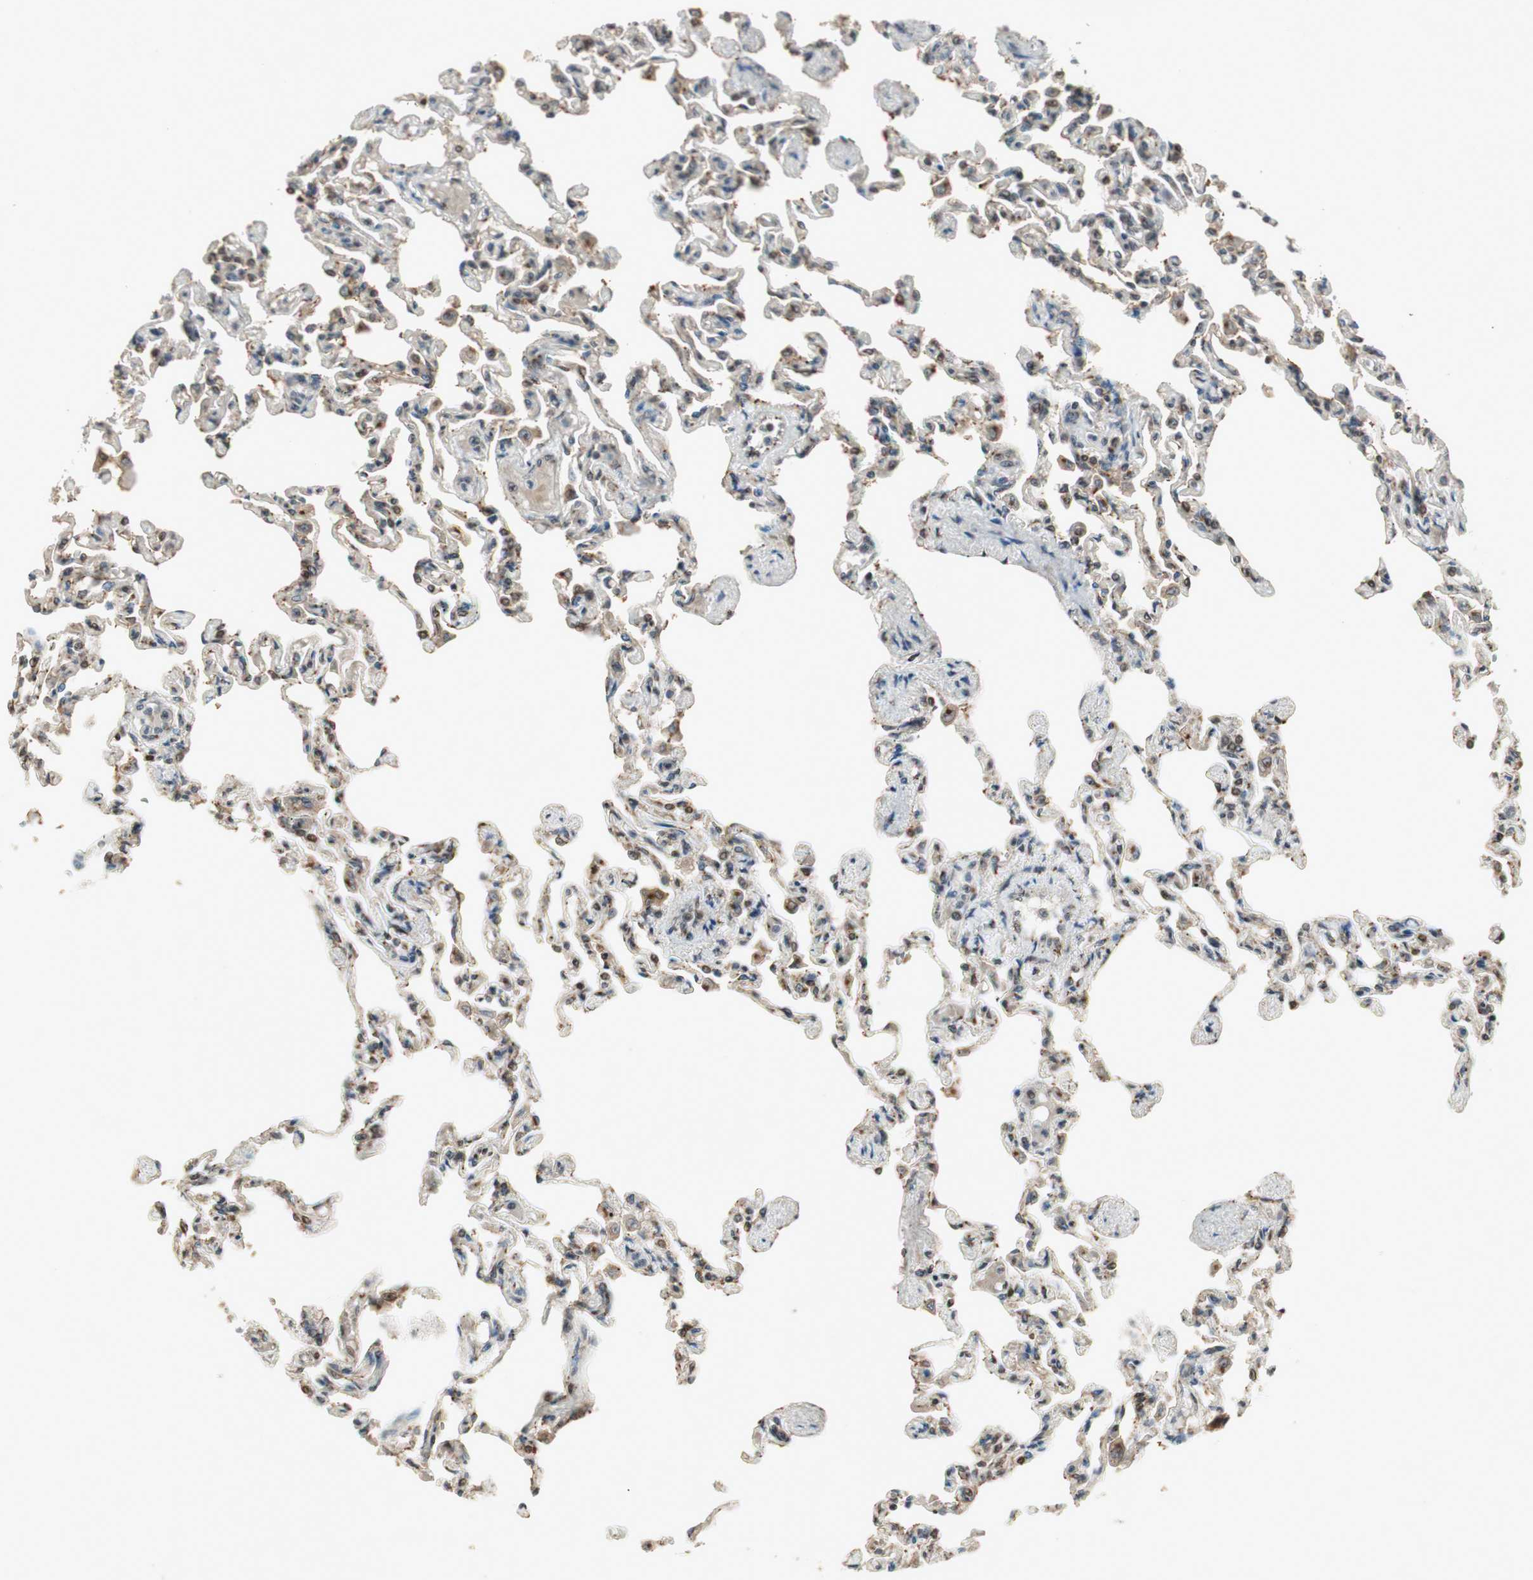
{"staining": {"intensity": "moderate", "quantity": ">75%", "location": "cytoplasmic/membranous"}, "tissue": "lung", "cell_type": "Alveolar cells", "image_type": "normal", "snomed": [{"axis": "morphology", "description": "Normal tissue, NOS"}, {"axis": "topography", "description": "Lung"}], "caption": "Lung stained with a brown dye exhibits moderate cytoplasmic/membranous positive positivity in approximately >75% of alveolar cells.", "gene": "NEO1", "patient": {"sex": "male", "age": 21}}